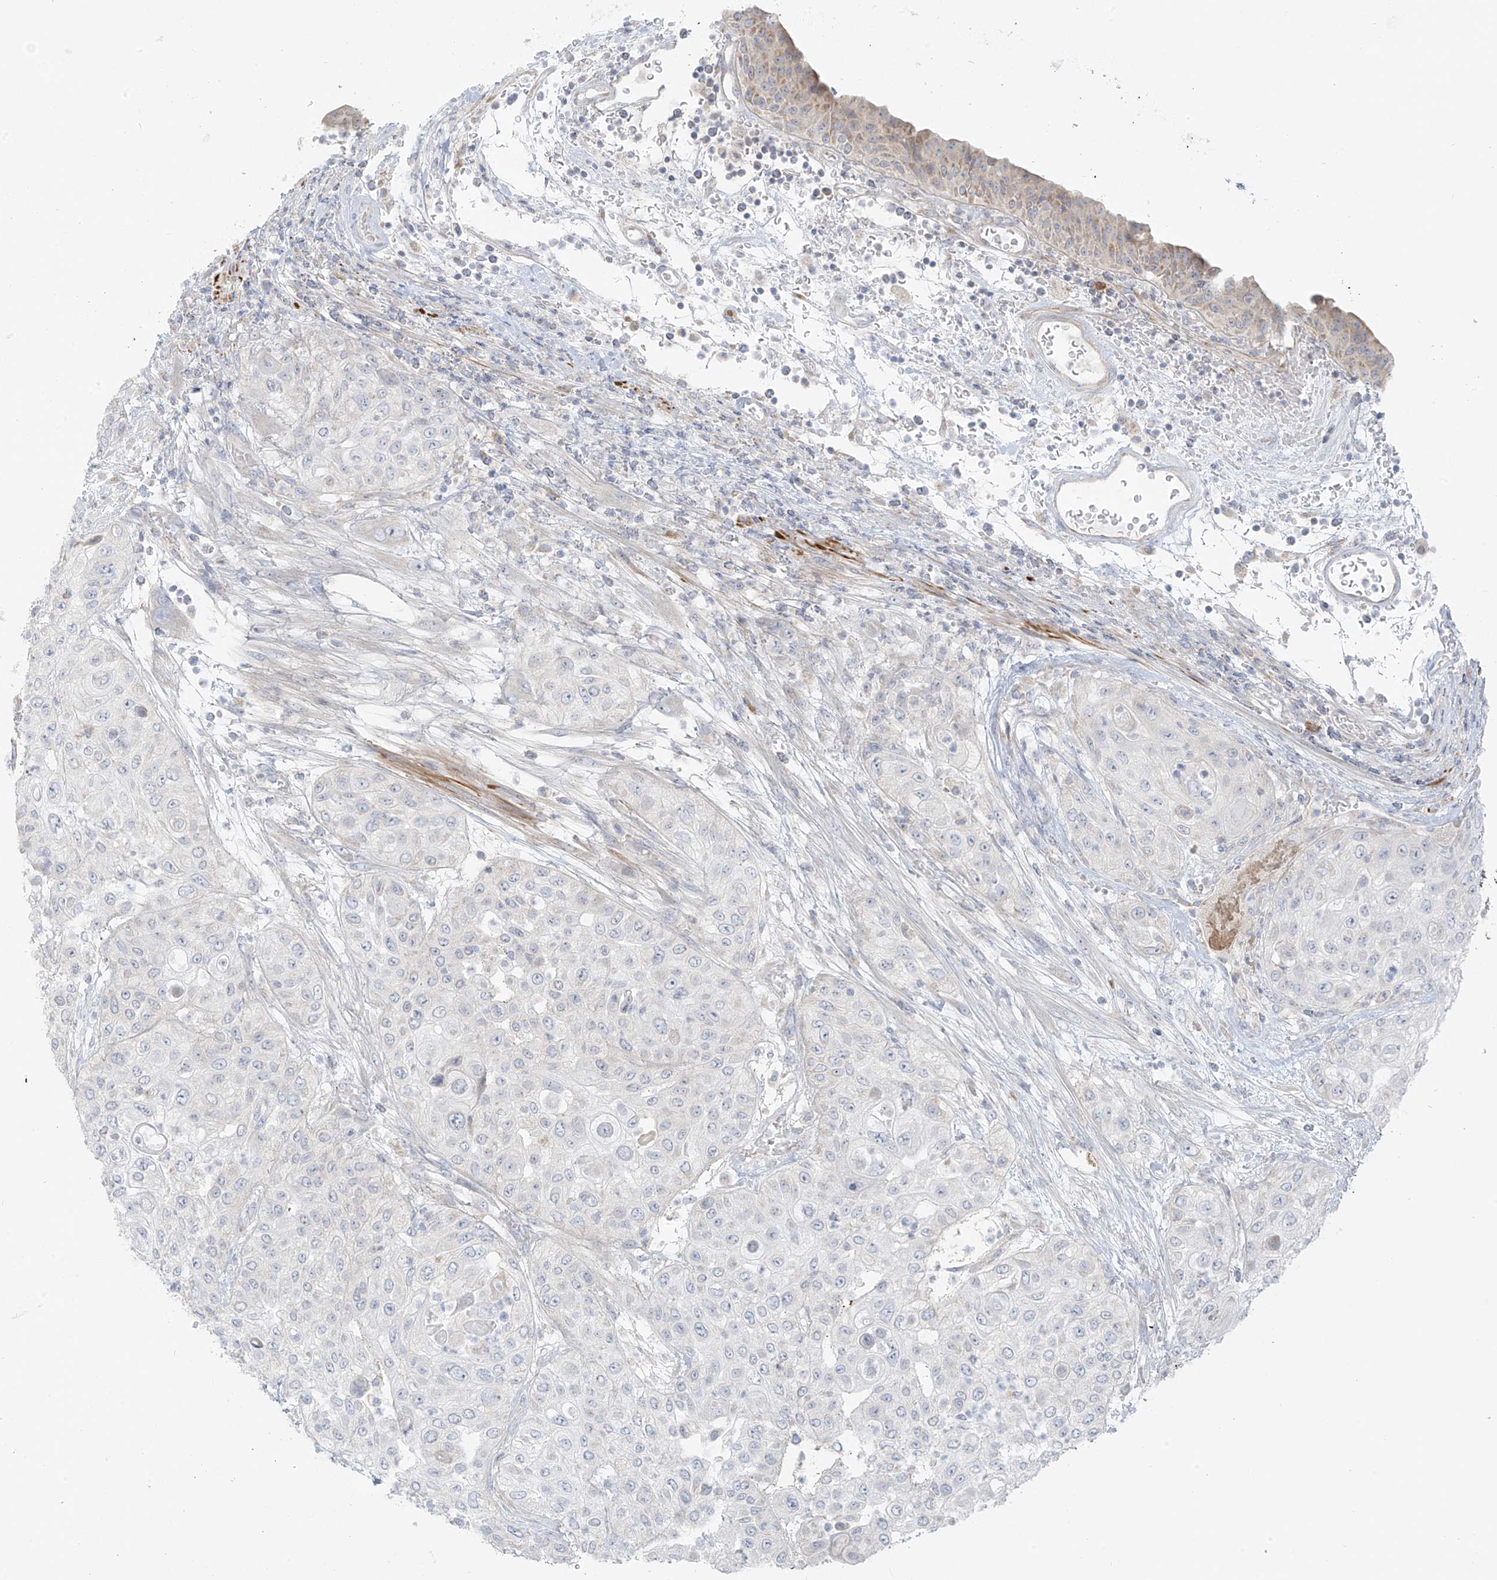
{"staining": {"intensity": "negative", "quantity": "none", "location": "none"}, "tissue": "urothelial cancer", "cell_type": "Tumor cells", "image_type": "cancer", "snomed": [{"axis": "morphology", "description": "Urothelial carcinoma, High grade"}, {"axis": "topography", "description": "Urinary bladder"}], "caption": "Tumor cells are negative for protein expression in human urothelial carcinoma (high-grade).", "gene": "UST", "patient": {"sex": "female", "age": 79}}